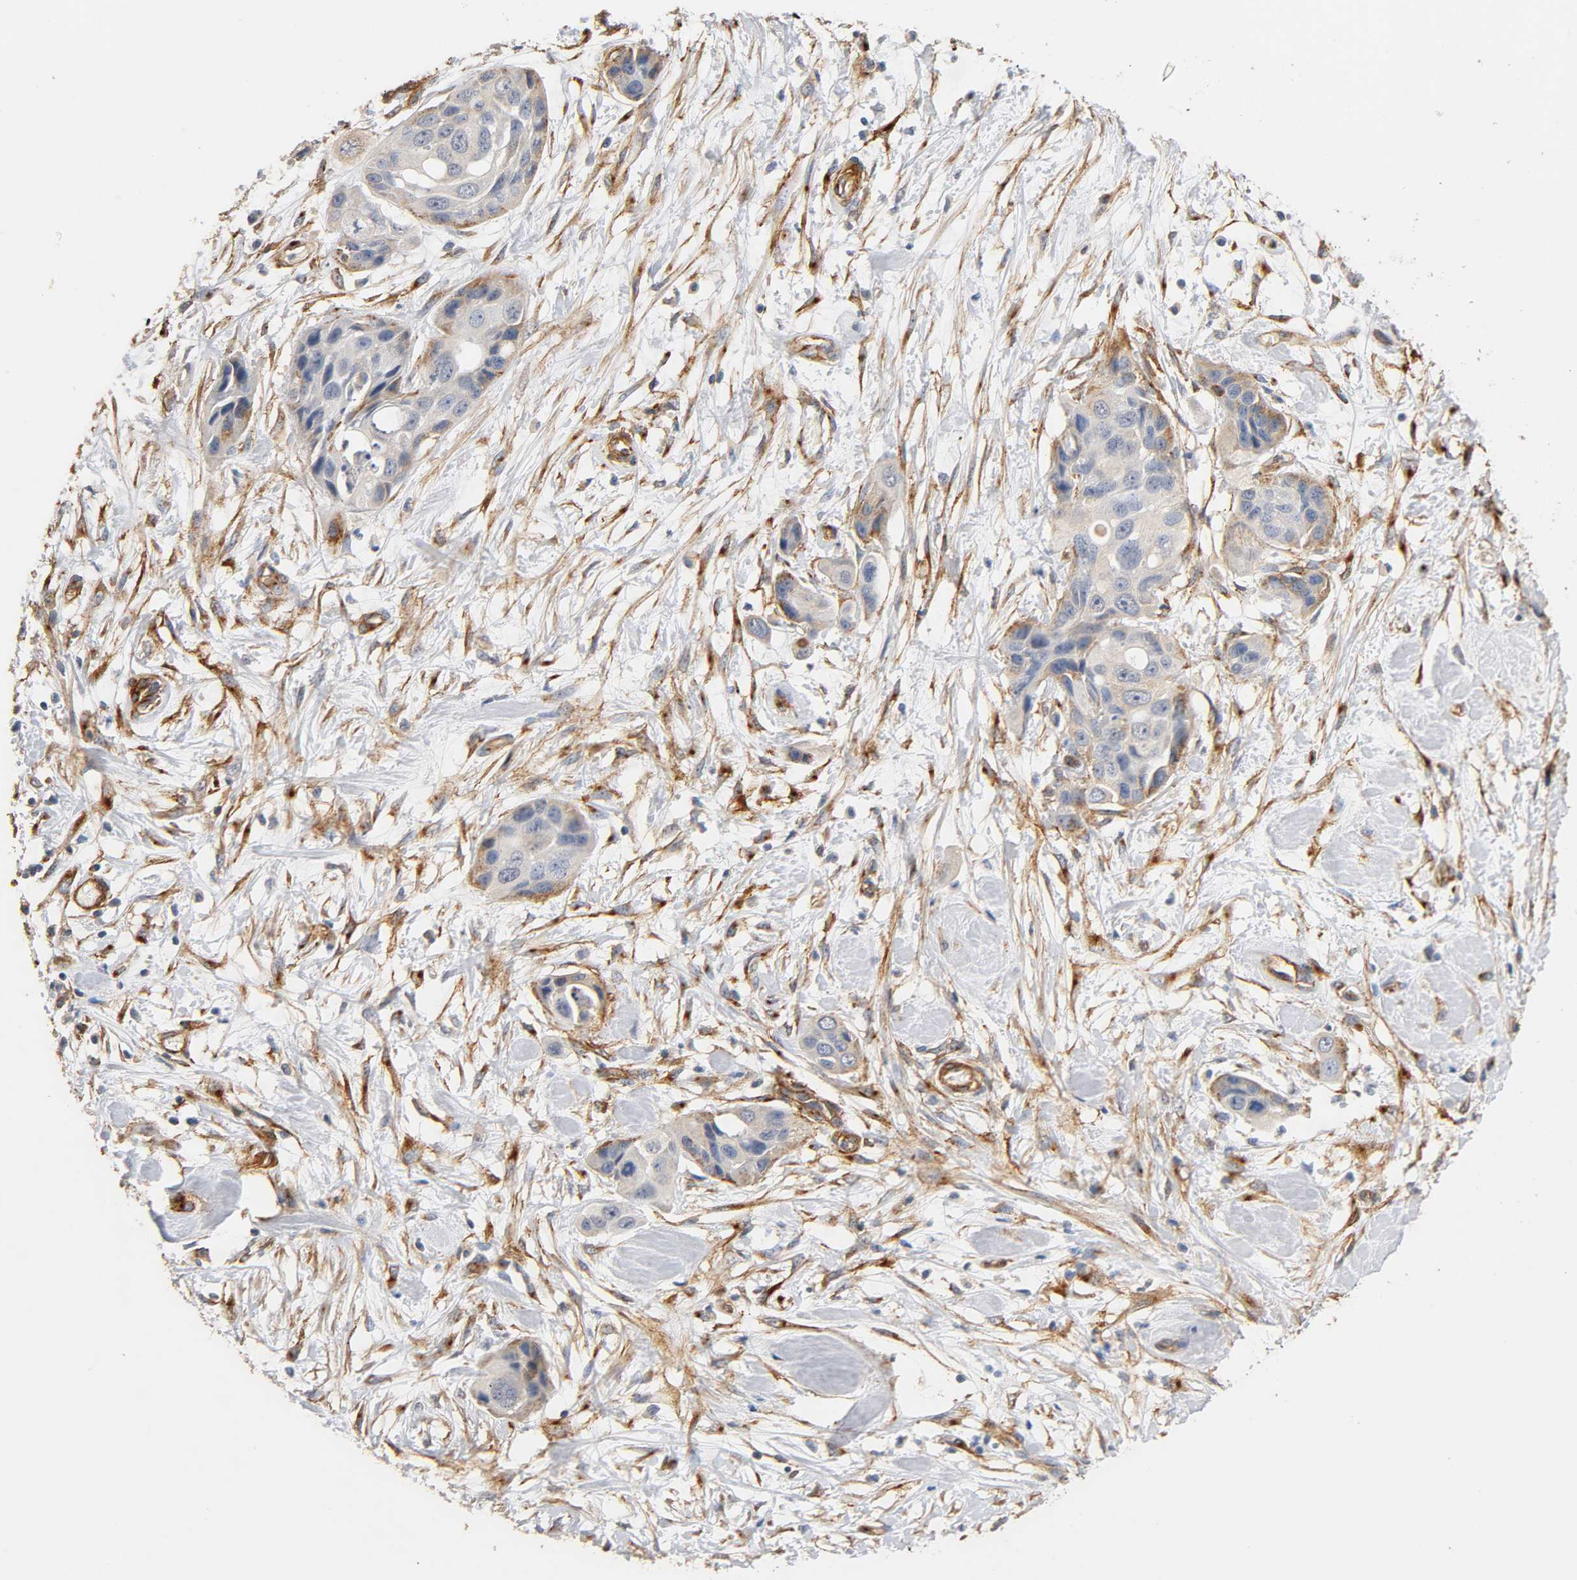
{"staining": {"intensity": "weak", "quantity": "25%-75%", "location": "cytoplasmic/membranous"}, "tissue": "pancreatic cancer", "cell_type": "Tumor cells", "image_type": "cancer", "snomed": [{"axis": "morphology", "description": "Adenocarcinoma, NOS"}, {"axis": "topography", "description": "Pancreas"}], "caption": "Immunohistochemical staining of human pancreatic cancer (adenocarcinoma) demonstrates low levels of weak cytoplasmic/membranous expression in about 25%-75% of tumor cells. (DAB (3,3'-diaminobenzidine) IHC with brightfield microscopy, high magnification).", "gene": "IFITM3", "patient": {"sex": "female", "age": 60}}